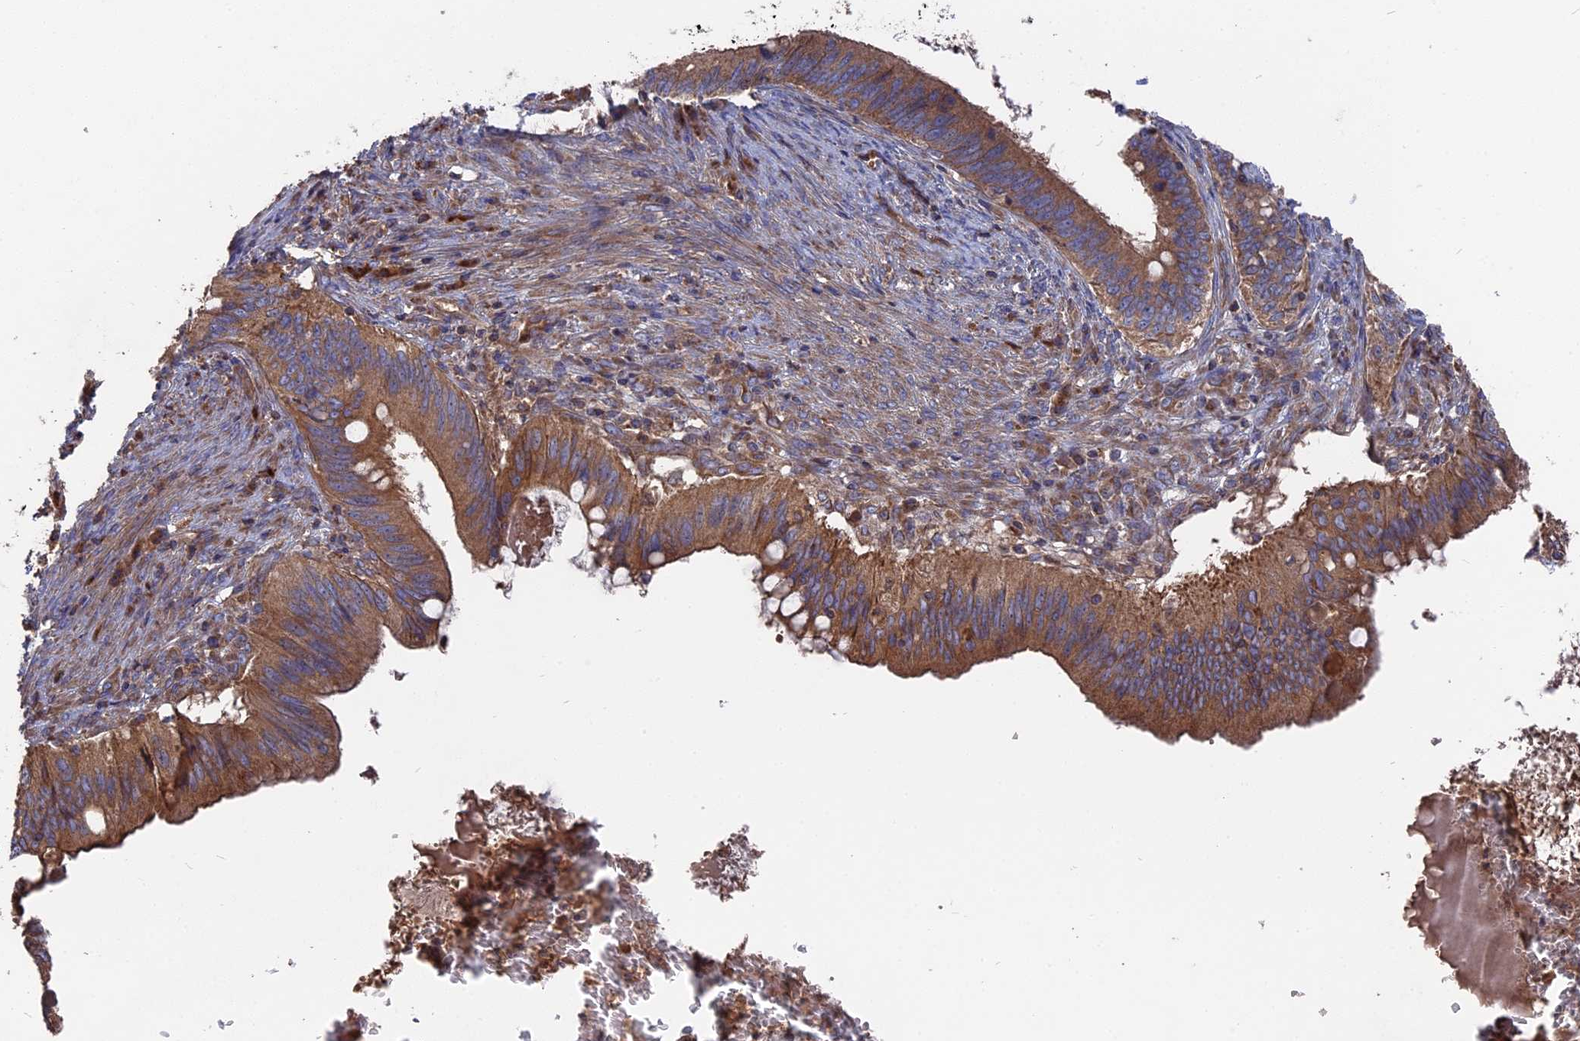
{"staining": {"intensity": "moderate", "quantity": ">75%", "location": "cytoplasmic/membranous"}, "tissue": "cervical cancer", "cell_type": "Tumor cells", "image_type": "cancer", "snomed": [{"axis": "morphology", "description": "Adenocarcinoma, NOS"}, {"axis": "topography", "description": "Cervix"}], "caption": "Brown immunohistochemical staining in adenocarcinoma (cervical) exhibits moderate cytoplasmic/membranous positivity in about >75% of tumor cells.", "gene": "TELO2", "patient": {"sex": "female", "age": 42}}